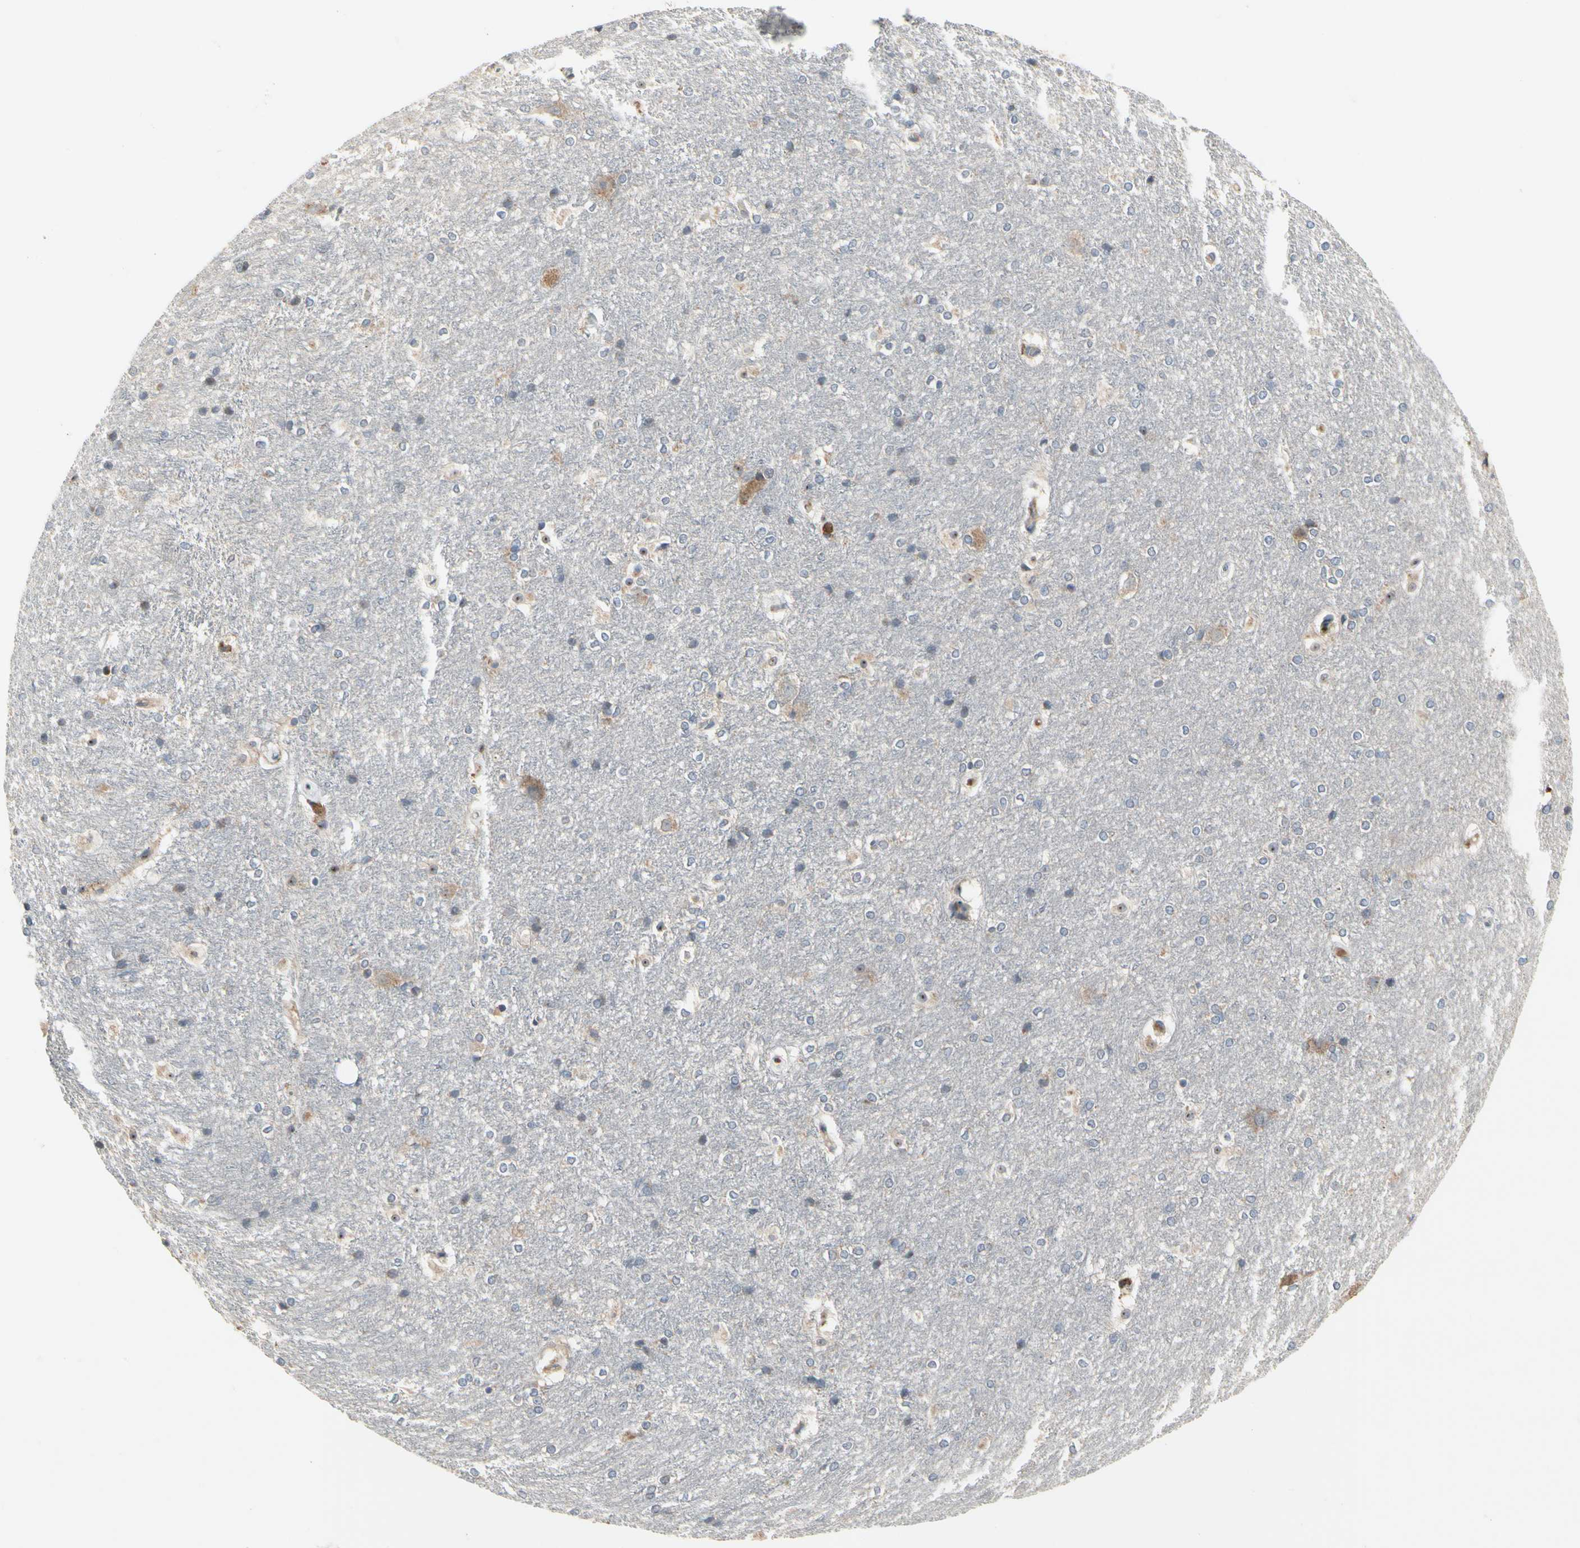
{"staining": {"intensity": "weak", "quantity": ">75%", "location": "cytoplasmic/membranous"}, "tissue": "hippocampus", "cell_type": "Glial cells", "image_type": "normal", "snomed": [{"axis": "morphology", "description": "Normal tissue, NOS"}, {"axis": "topography", "description": "Hippocampus"}], "caption": "Protein analysis of normal hippocampus shows weak cytoplasmic/membranous expression in about >75% of glial cells. (Stains: DAB in brown, nuclei in blue, Microscopy: brightfield microscopy at high magnification).", "gene": "MMEL1", "patient": {"sex": "female", "age": 19}}